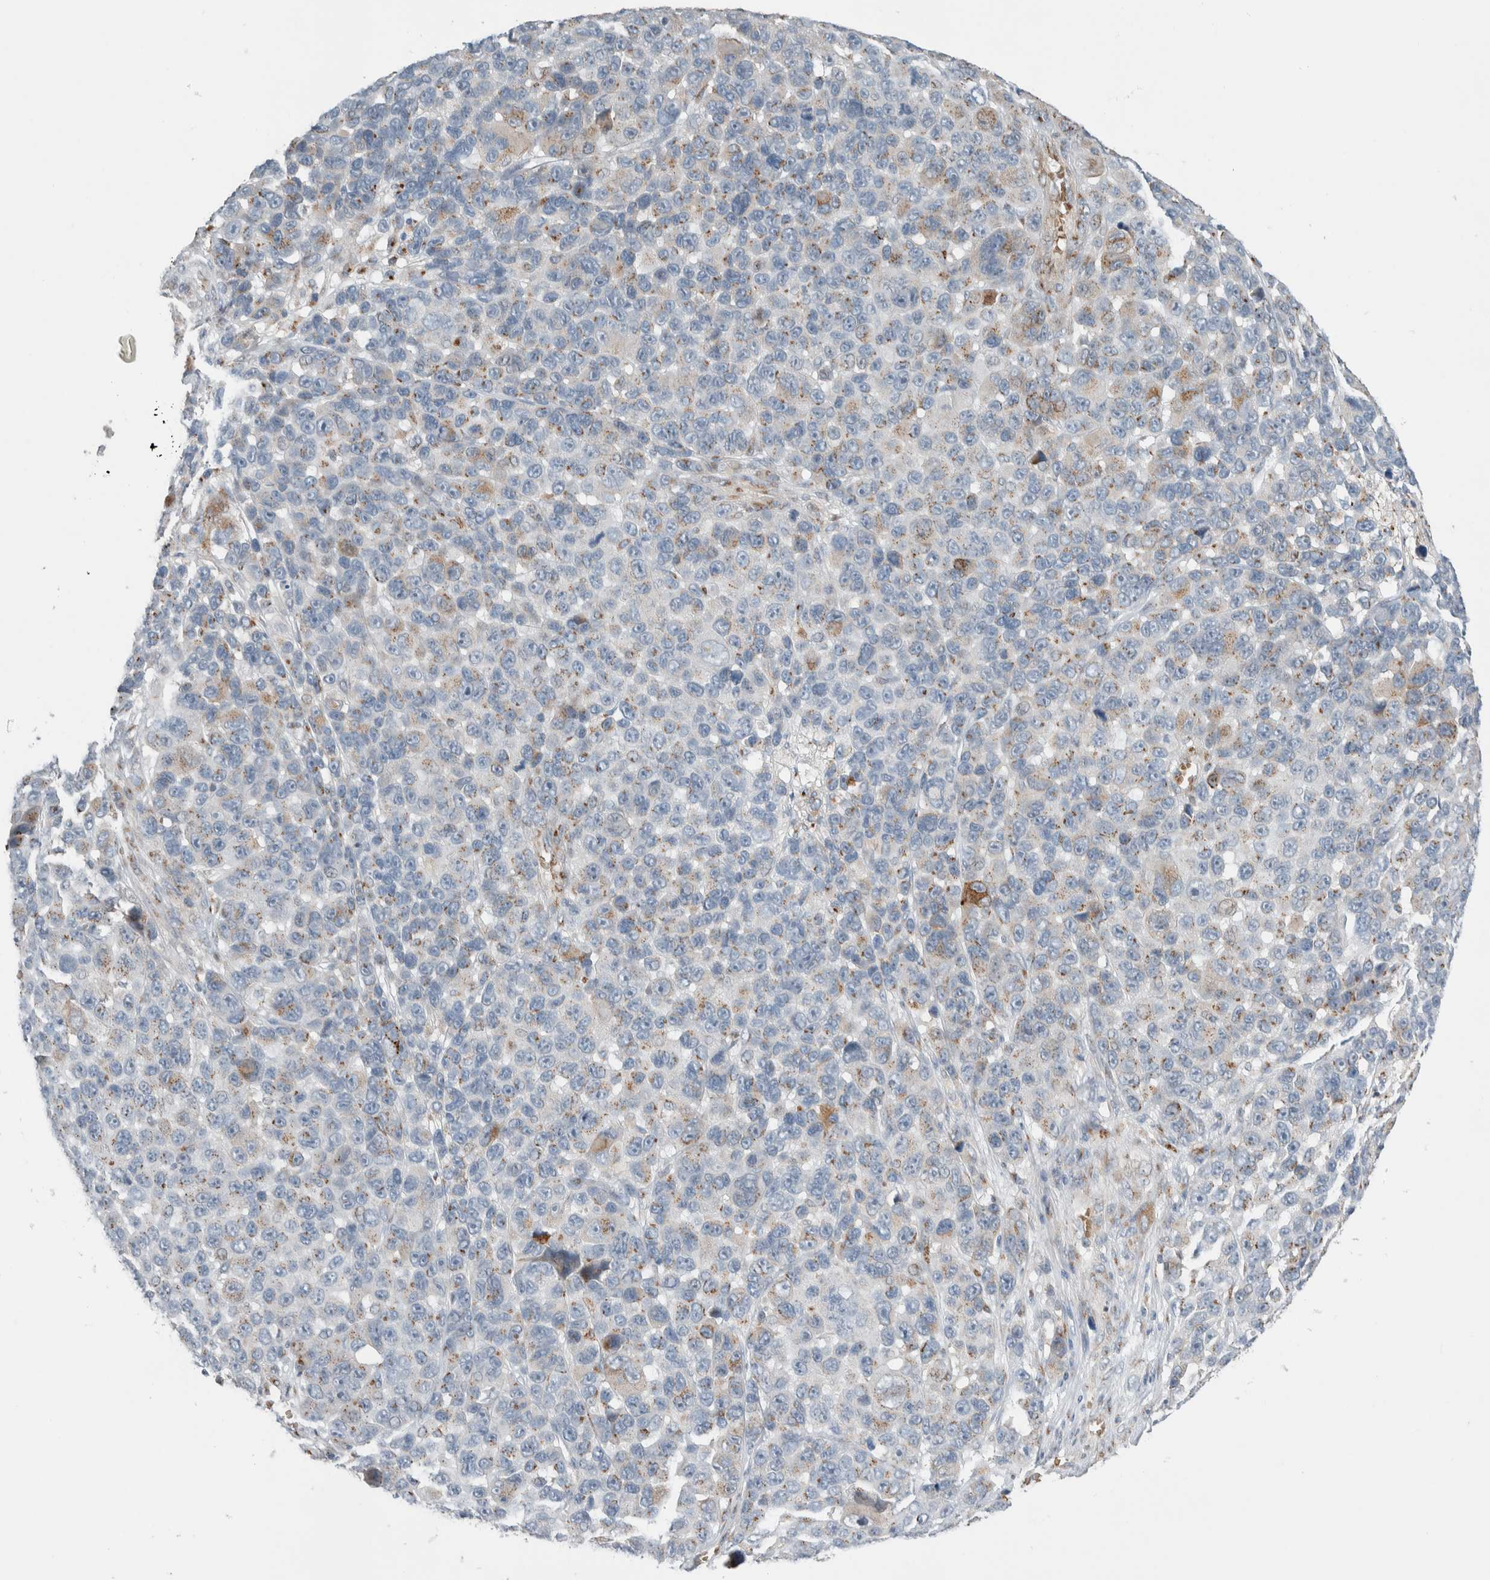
{"staining": {"intensity": "moderate", "quantity": "25%-75%", "location": "cytoplasmic/membranous"}, "tissue": "melanoma", "cell_type": "Tumor cells", "image_type": "cancer", "snomed": [{"axis": "morphology", "description": "Malignant melanoma, NOS"}, {"axis": "topography", "description": "Skin"}], "caption": "Tumor cells demonstrate medium levels of moderate cytoplasmic/membranous positivity in about 25%-75% of cells in malignant melanoma. (DAB = brown stain, brightfield microscopy at high magnification).", "gene": "SLC38A10", "patient": {"sex": "male", "age": 53}}